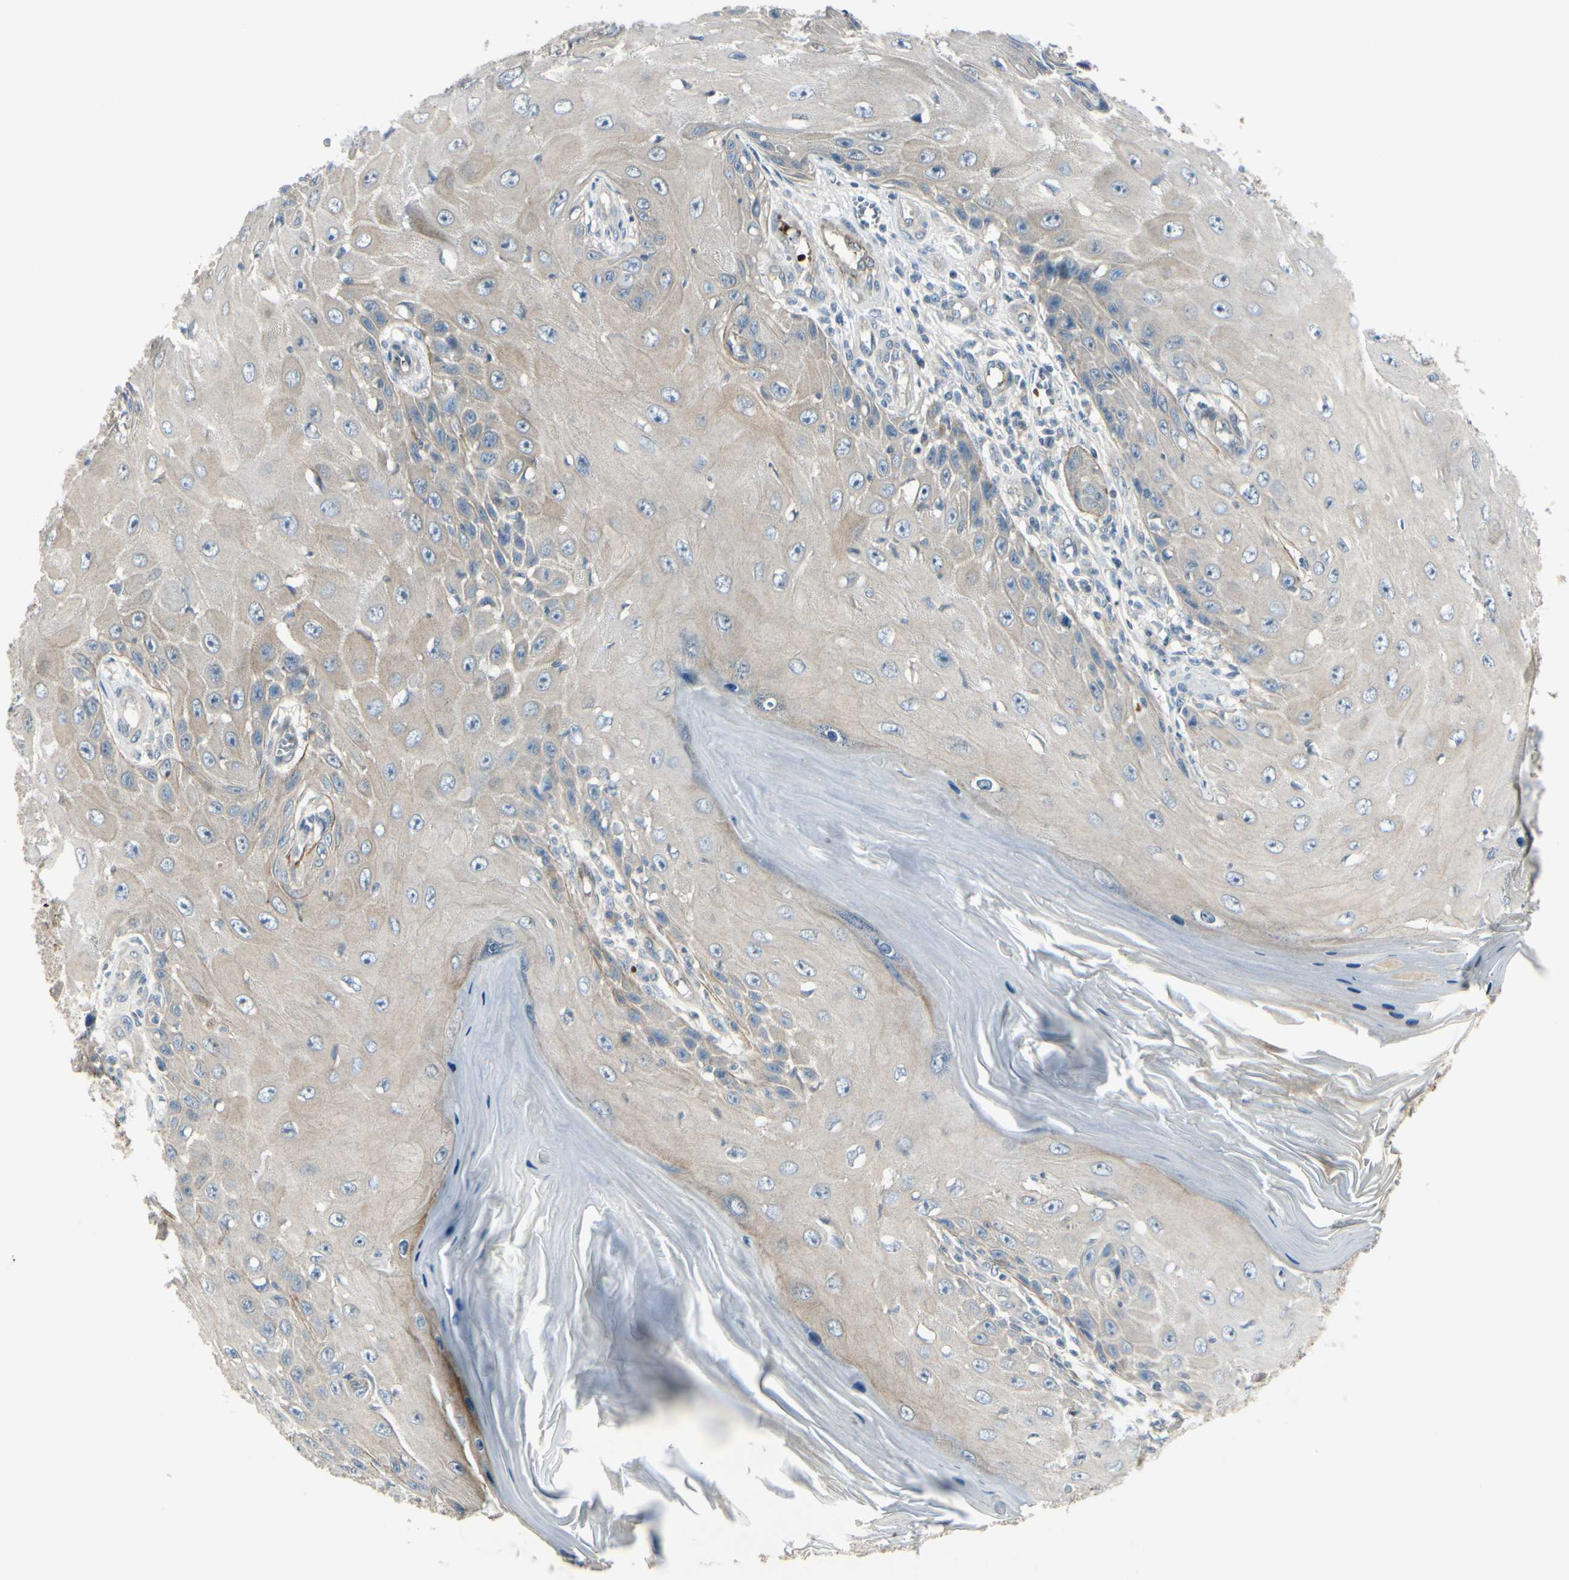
{"staining": {"intensity": "weak", "quantity": "25%-75%", "location": "cytoplasmic/membranous"}, "tissue": "skin cancer", "cell_type": "Tumor cells", "image_type": "cancer", "snomed": [{"axis": "morphology", "description": "Squamous cell carcinoma, NOS"}, {"axis": "topography", "description": "Skin"}], "caption": "Protein expression analysis of human skin cancer (squamous cell carcinoma) reveals weak cytoplasmic/membranous expression in about 25%-75% of tumor cells. (brown staining indicates protein expression, while blue staining denotes nuclei).", "gene": "PPP3CB", "patient": {"sex": "female", "age": 73}}